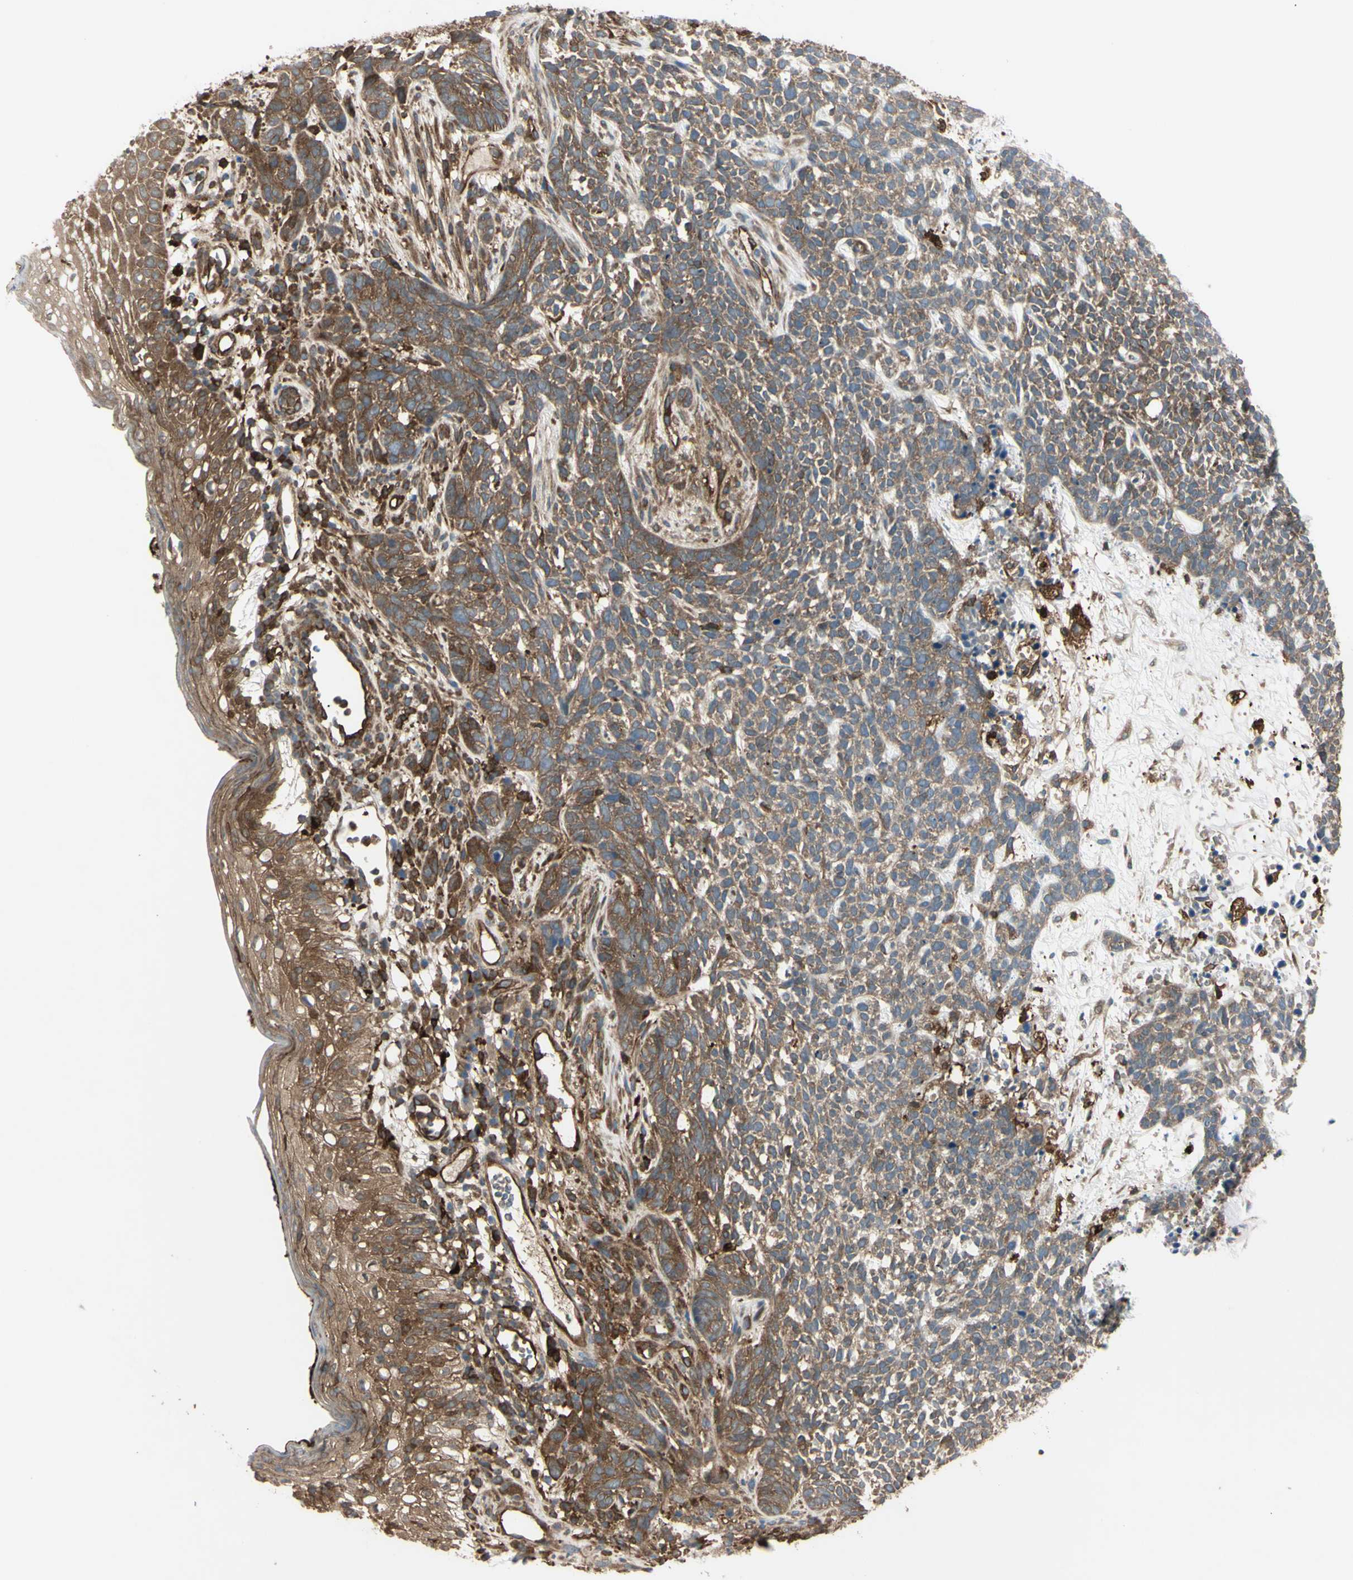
{"staining": {"intensity": "moderate", "quantity": ">75%", "location": "cytoplasmic/membranous"}, "tissue": "skin cancer", "cell_type": "Tumor cells", "image_type": "cancer", "snomed": [{"axis": "morphology", "description": "Basal cell carcinoma"}, {"axis": "topography", "description": "Skin"}], "caption": "A medium amount of moderate cytoplasmic/membranous expression is seen in about >75% of tumor cells in skin cancer (basal cell carcinoma) tissue. (Brightfield microscopy of DAB IHC at high magnification).", "gene": "PTPN12", "patient": {"sex": "female", "age": 84}}